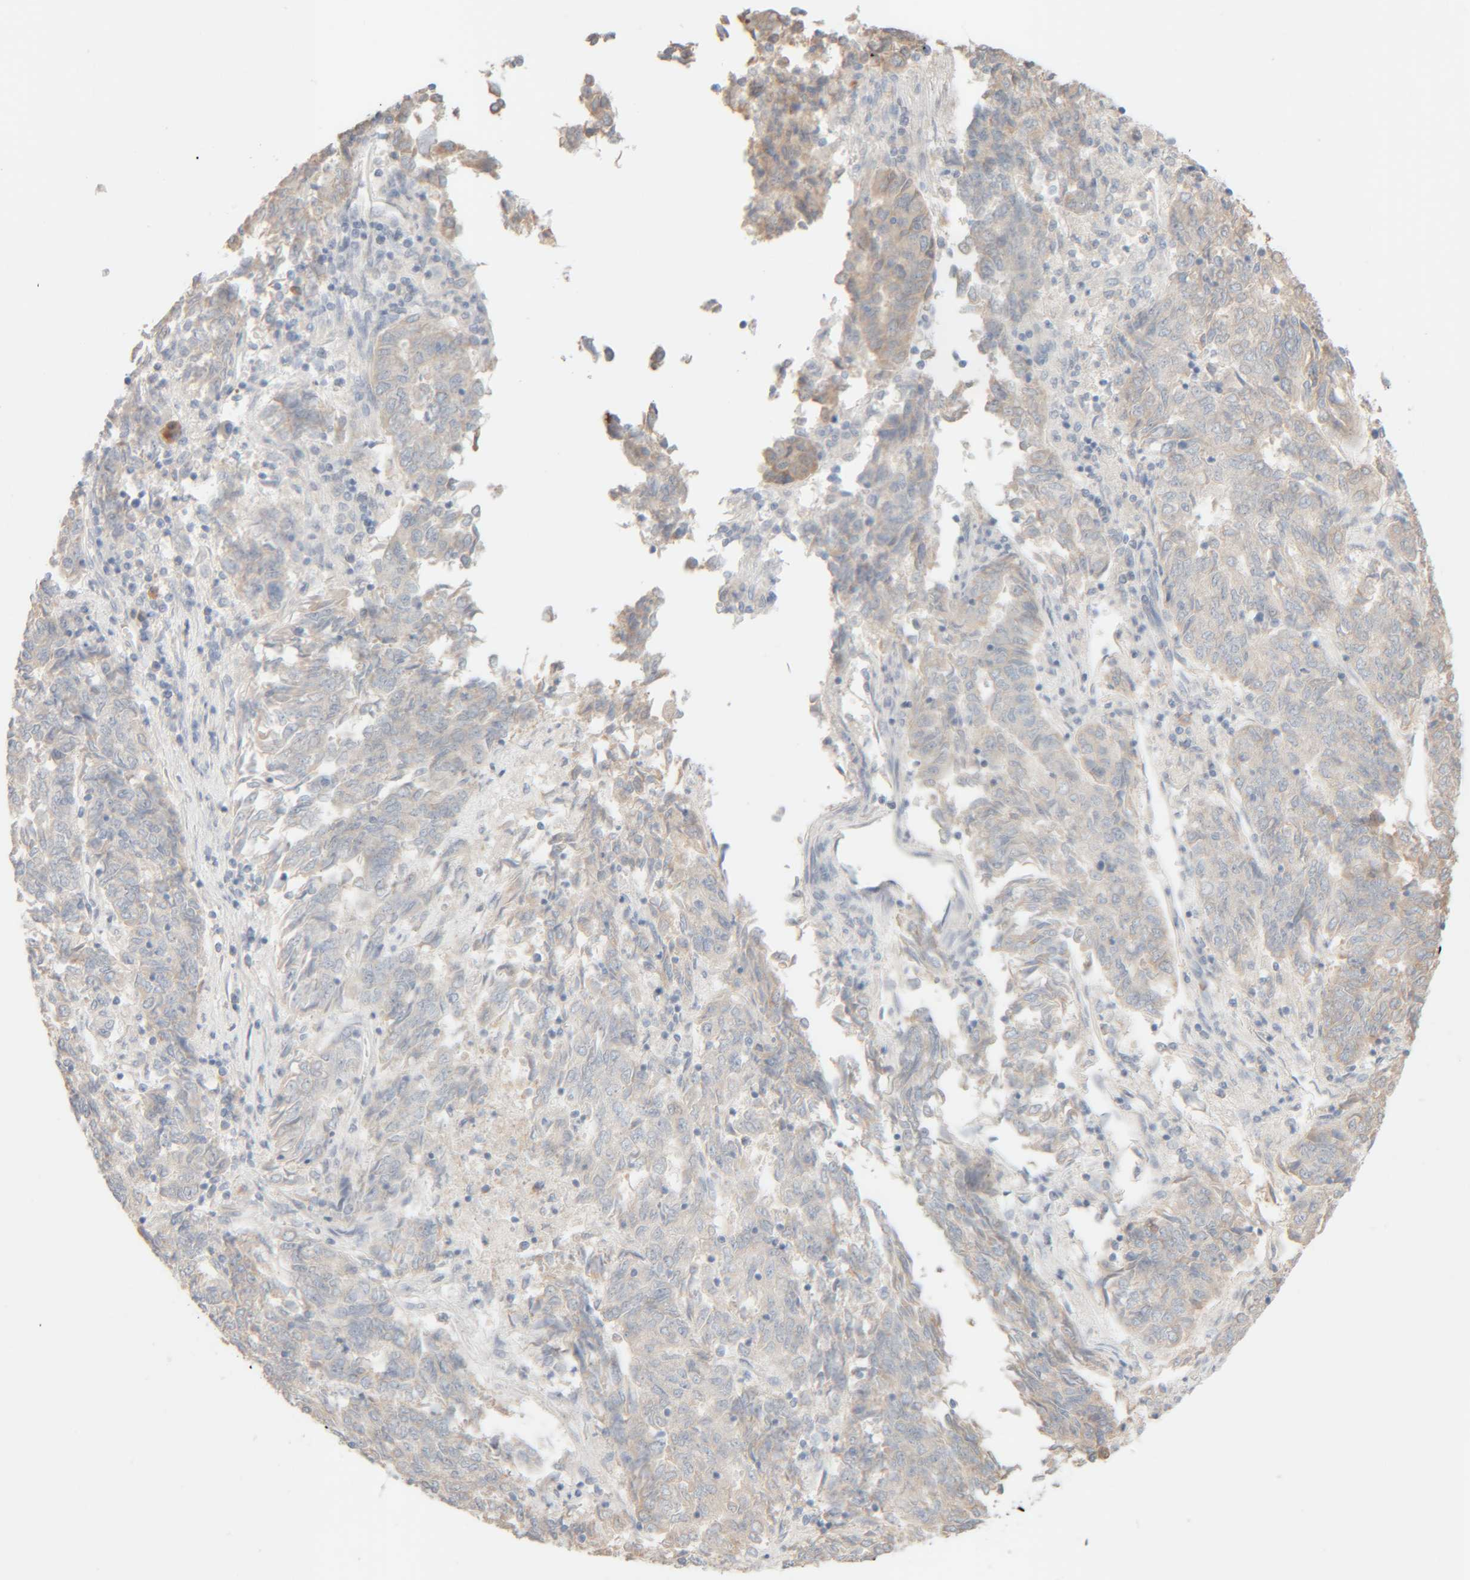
{"staining": {"intensity": "weak", "quantity": "<25%", "location": "cytoplasmic/membranous"}, "tissue": "endometrial cancer", "cell_type": "Tumor cells", "image_type": "cancer", "snomed": [{"axis": "morphology", "description": "Adenocarcinoma, NOS"}, {"axis": "topography", "description": "Endometrium"}], "caption": "The image displays no significant positivity in tumor cells of endometrial adenocarcinoma. Brightfield microscopy of immunohistochemistry stained with DAB (brown) and hematoxylin (blue), captured at high magnification.", "gene": "RIDA", "patient": {"sex": "female", "age": 80}}